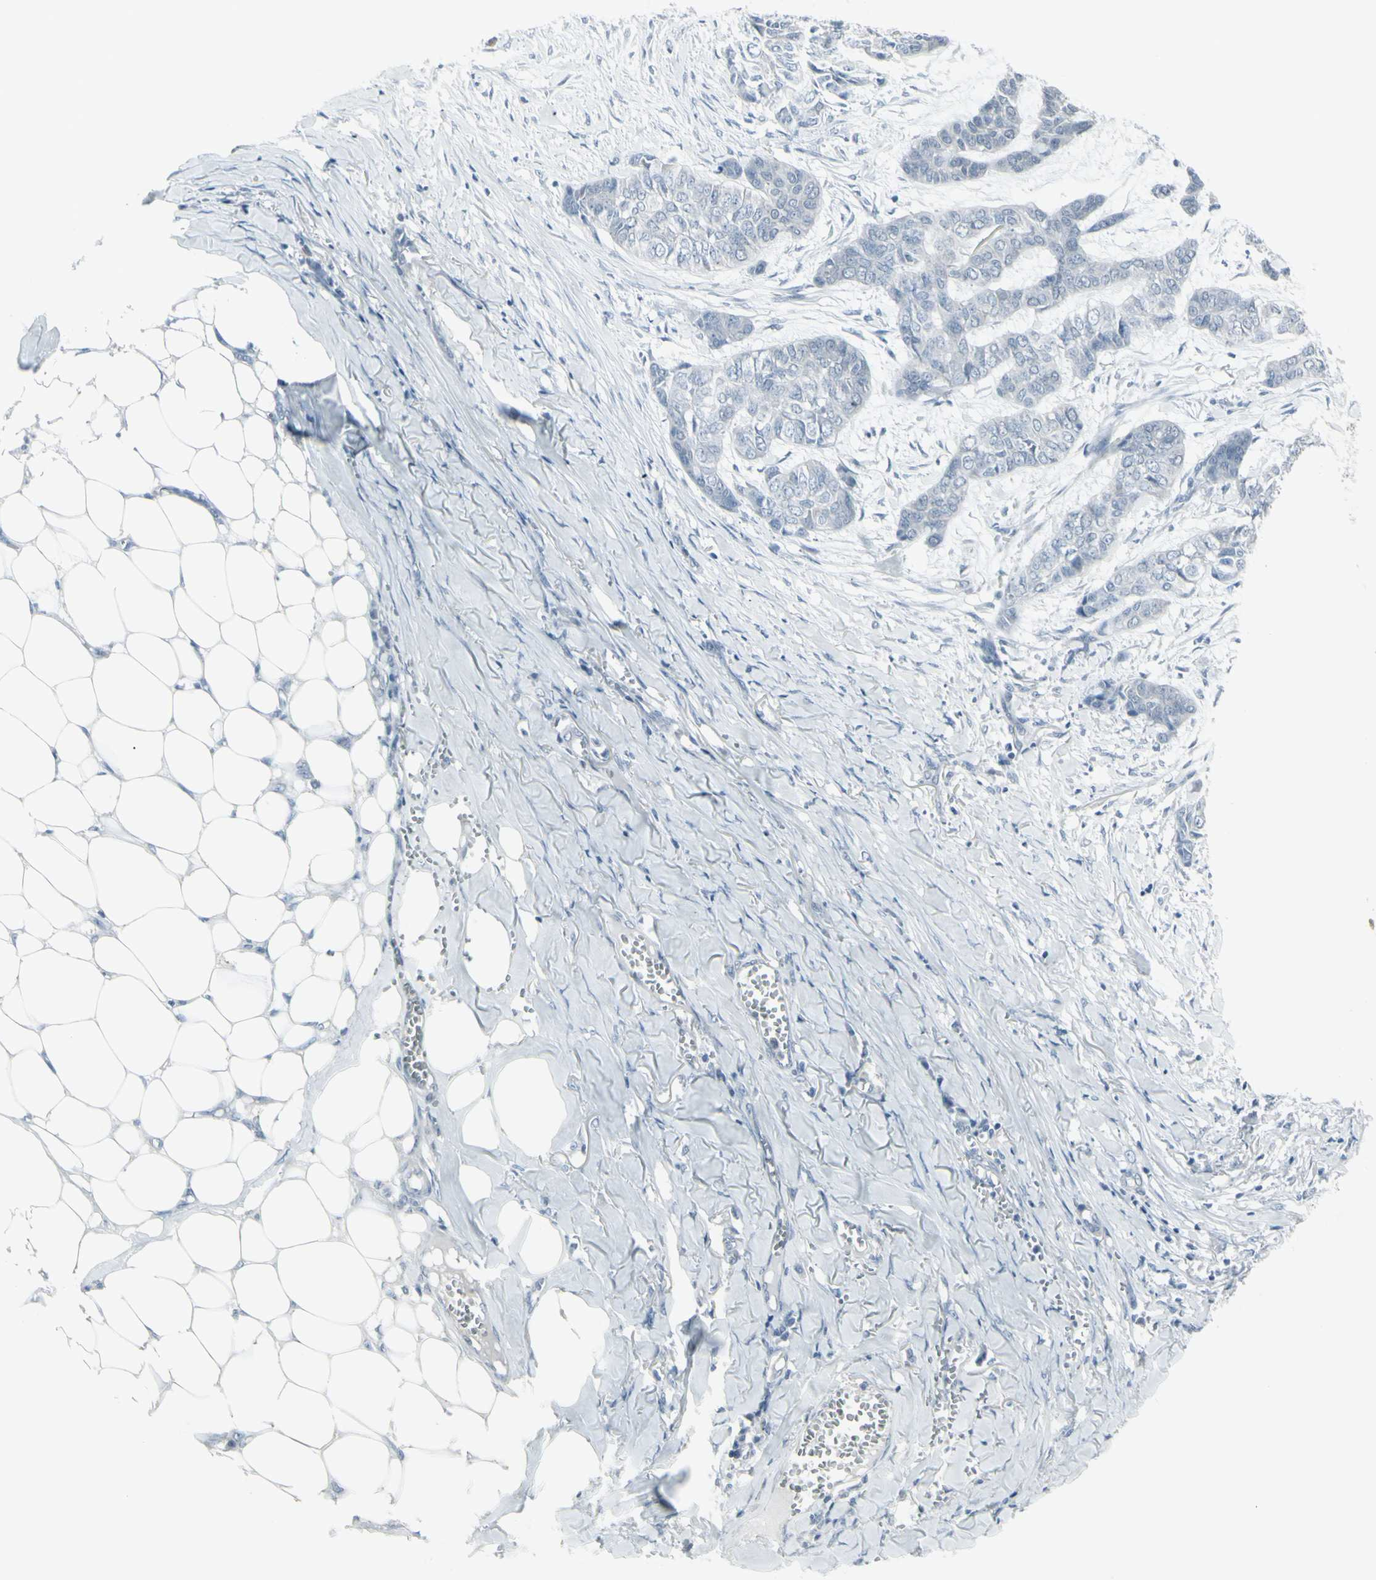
{"staining": {"intensity": "negative", "quantity": "none", "location": "none"}, "tissue": "skin cancer", "cell_type": "Tumor cells", "image_type": "cancer", "snomed": [{"axis": "morphology", "description": "Basal cell carcinoma"}, {"axis": "topography", "description": "Skin"}], "caption": "IHC histopathology image of neoplastic tissue: human skin cancer (basal cell carcinoma) stained with DAB demonstrates no significant protein positivity in tumor cells.", "gene": "RAB3A", "patient": {"sex": "female", "age": 64}}